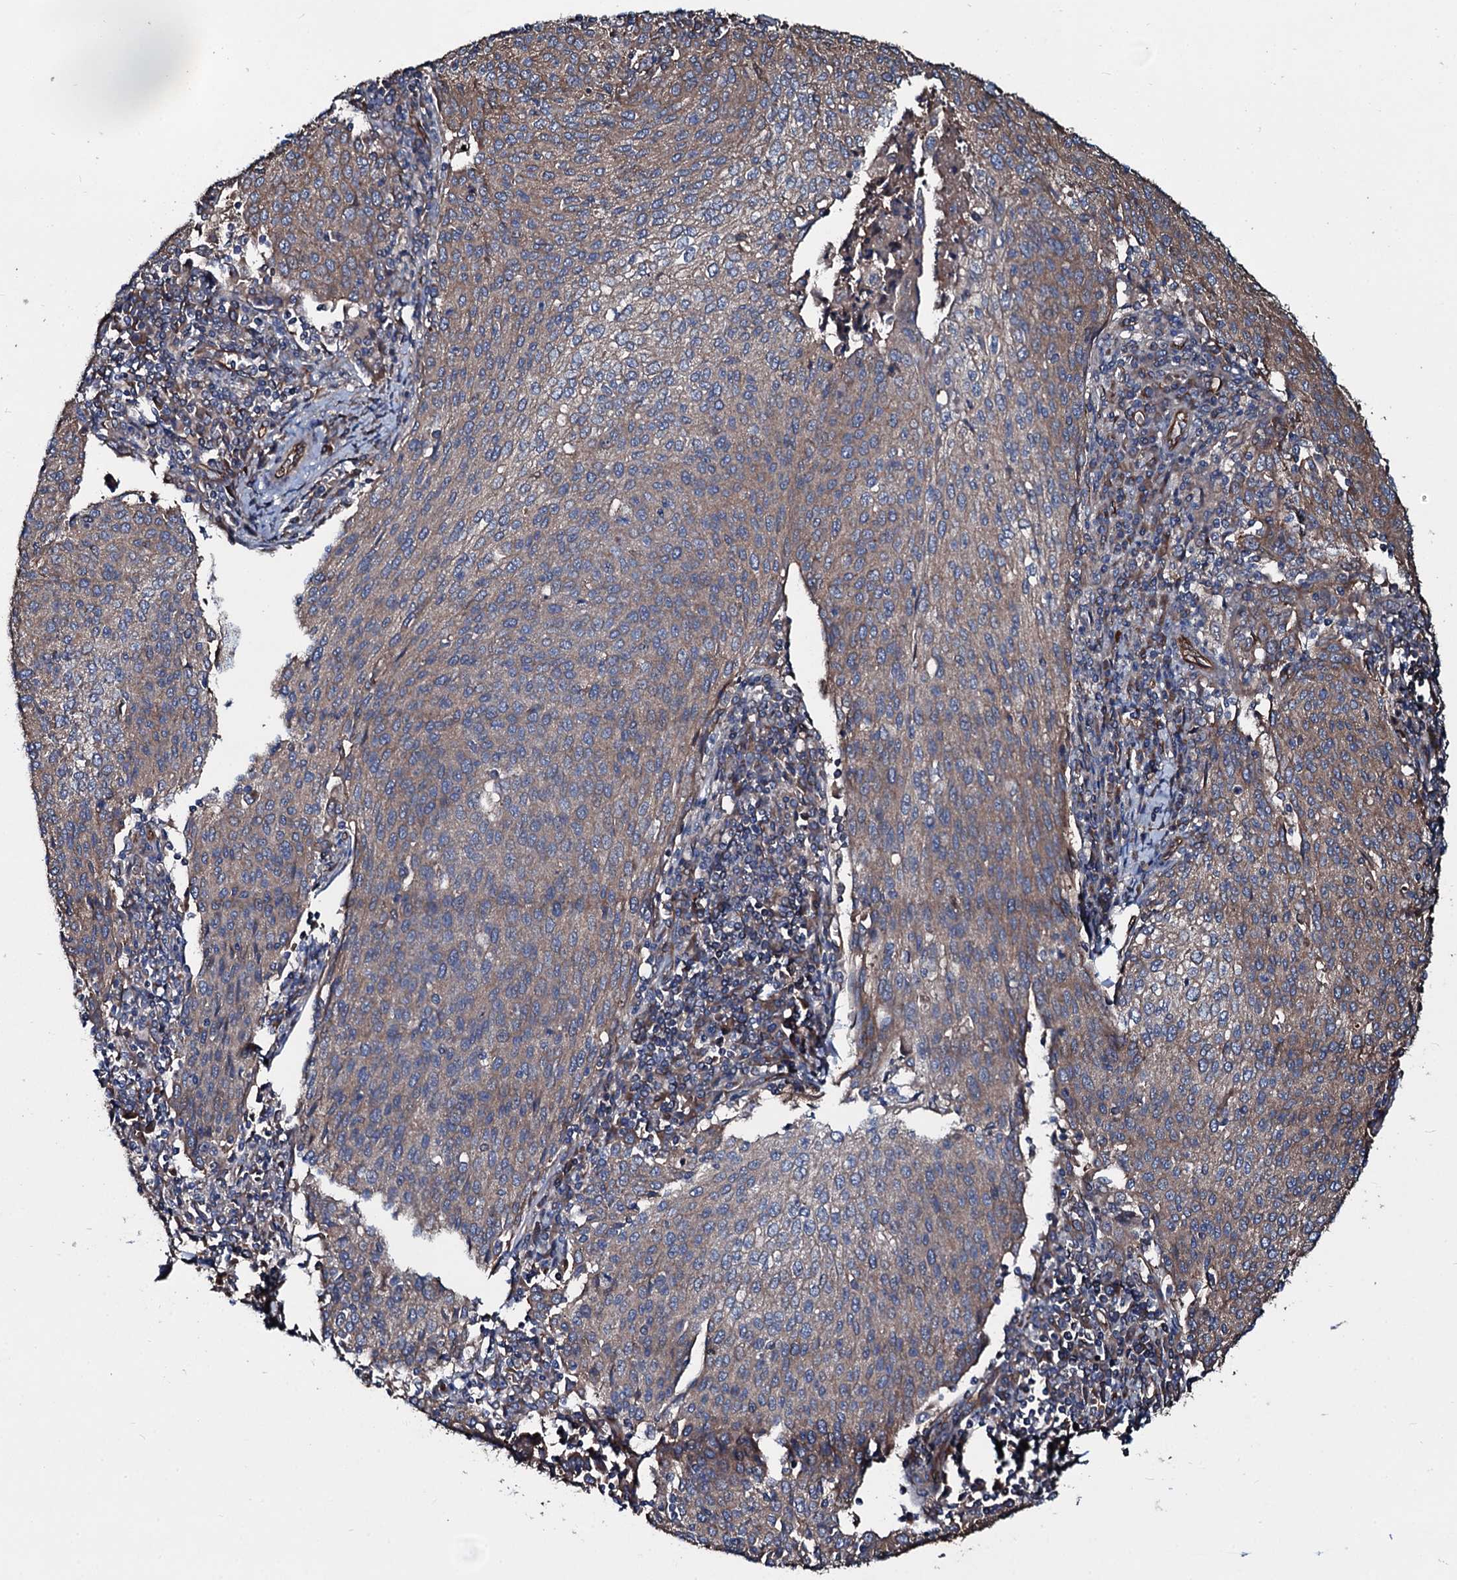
{"staining": {"intensity": "moderate", "quantity": ">75%", "location": "cytoplasmic/membranous"}, "tissue": "cervical cancer", "cell_type": "Tumor cells", "image_type": "cancer", "snomed": [{"axis": "morphology", "description": "Squamous cell carcinoma, NOS"}, {"axis": "topography", "description": "Cervix"}], "caption": "IHC histopathology image of neoplastic tissue: human squamous cell carcinoma (cervical) stained using IHC exhibits medium levels of moderate protein expression localized specifically in the cytoplasmic/membranous of tumor cells, appearing as a cytoplasmic/membranous brown color.", "gene": "DMAC2", "patient": {"sex": "female", "age": 46}}